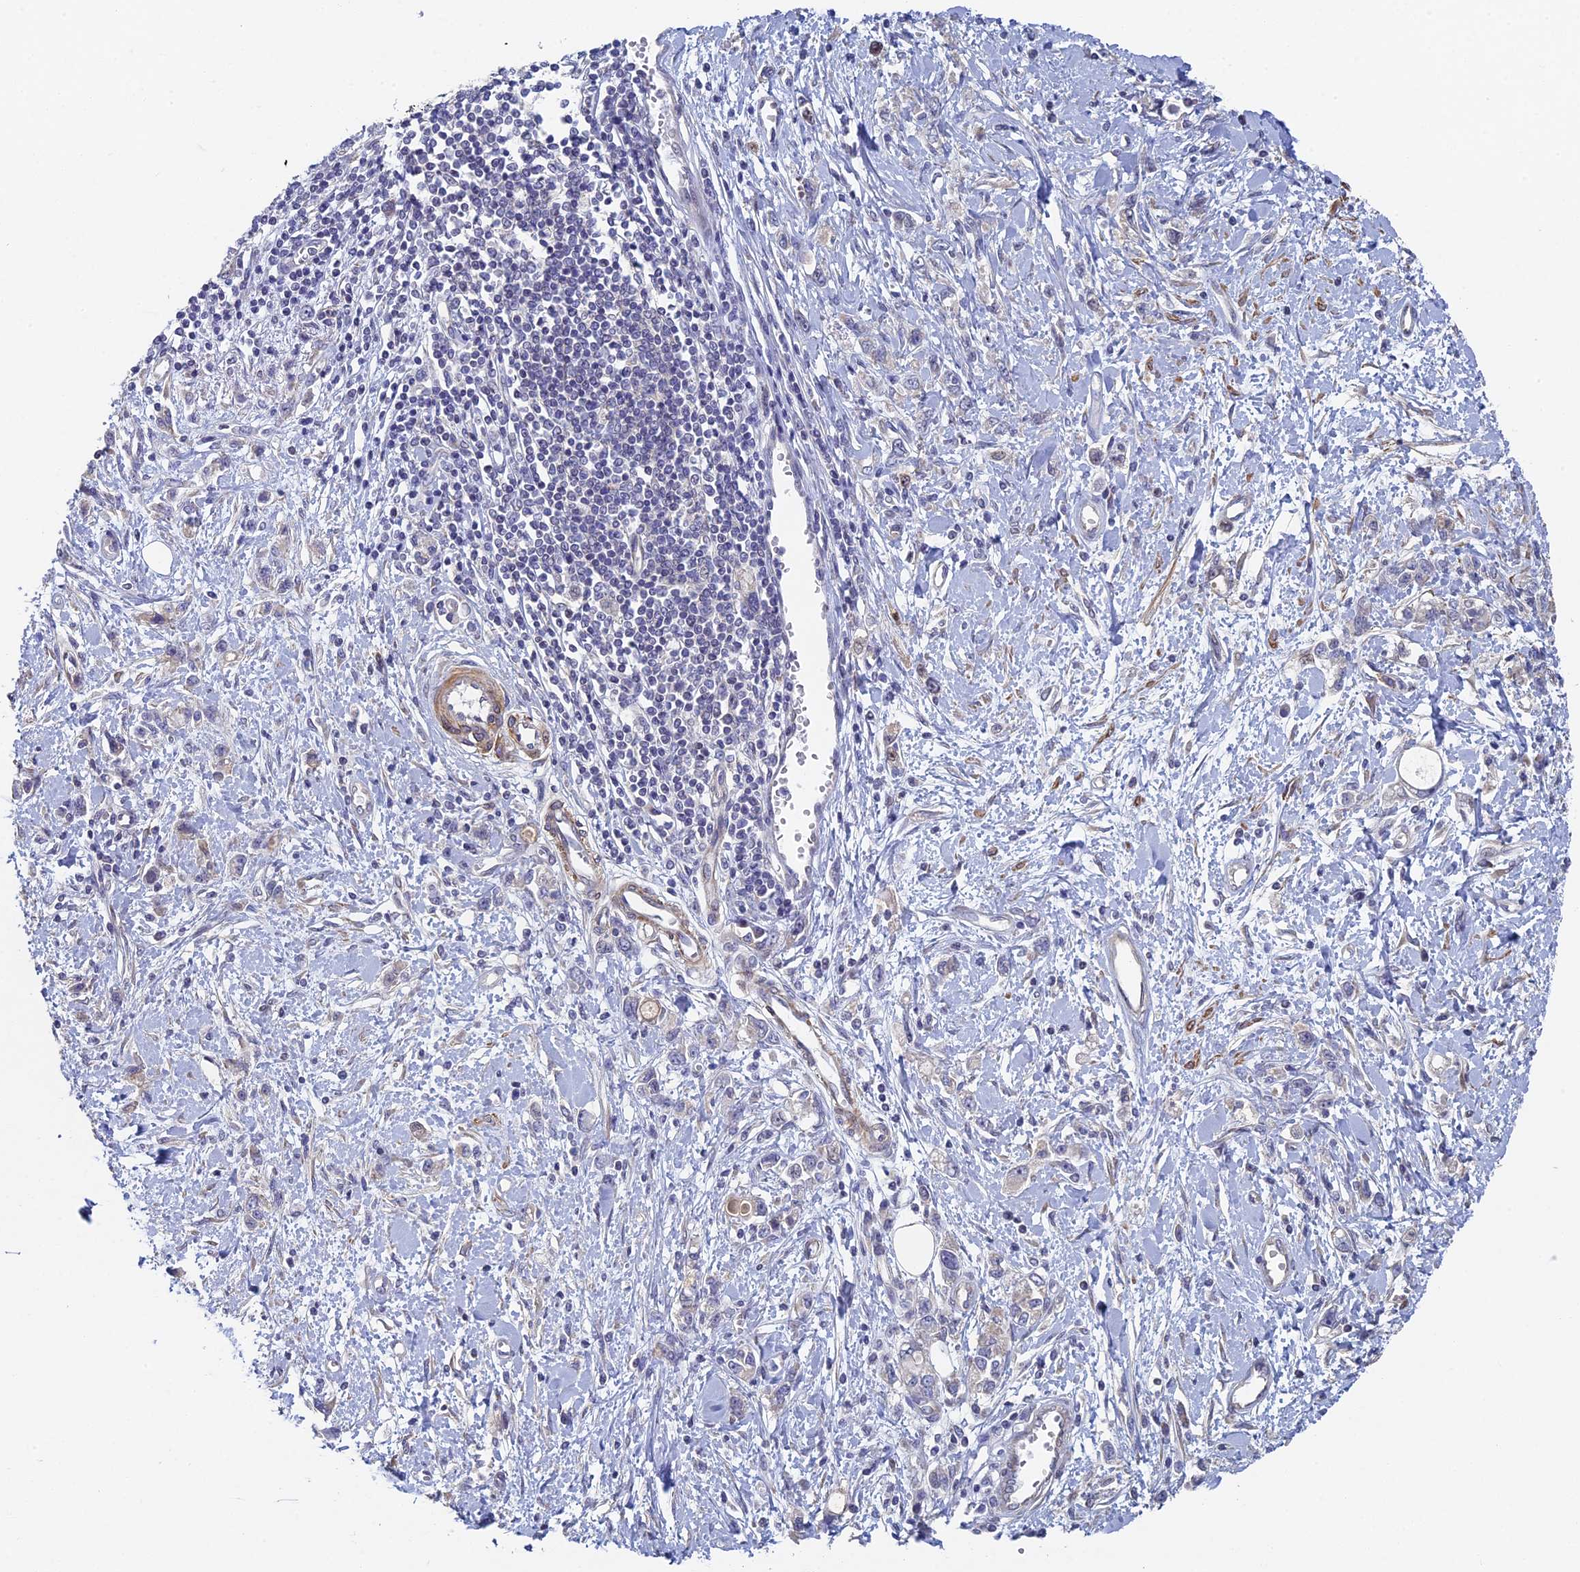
{"staining": {"intensity": "negative", "quantity": "none", "location": "none"}, "tissue": "stomach cancer", "cell_type": "Tumor cells", "image_type": "cancer", "snomed": [{"axis": "morphology", "description": "Adenocarcinoma, NOS"}, {"axis": "topography", "description": "Stomach"}], "caption": "This histopathology image is of stomach cancer (adenocarcinoma) stained with immunohistochemistry (IHC) to label a protein in brown with the nuclei are counter-stained blue. There is no positivity in tumor cells.", "gene": "DIXDC1", "patient": {"sex": "female", "age": 76}}